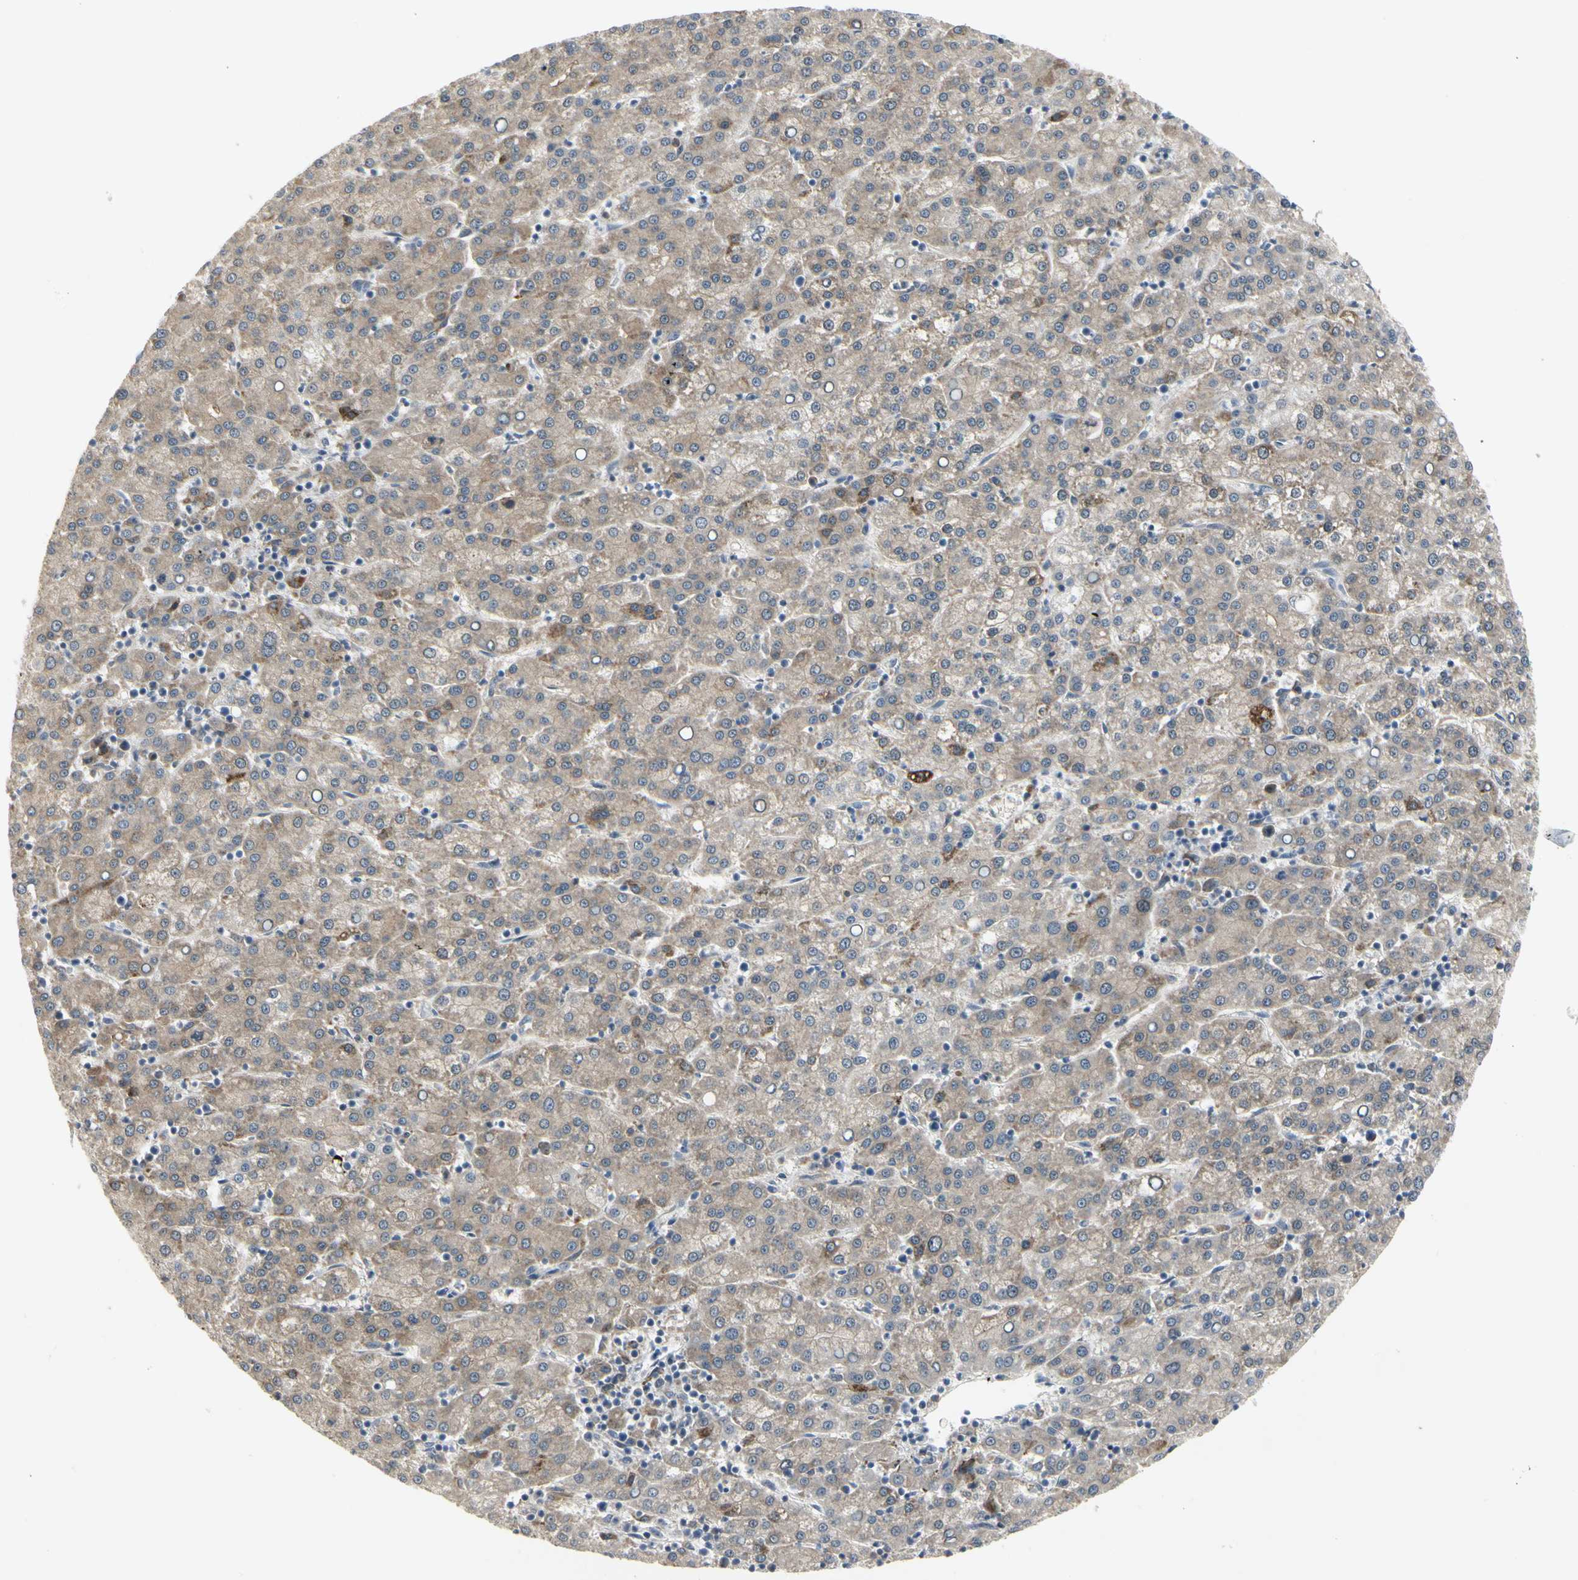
{"staining": {"intensity": "weak", "quantity": ">75%", "location": "cytoplasmic/membranous"}, "tissue": "liver cancer", "cell_type": "Tumor cells", "image_type": "cancer", "snomed": [{"axis": "morphology", "description": "Carcinoma, Hepatocellular, NOS"}, {"axis": "topography", "description": "Liver"}], "caption": "Hepatocellular carcinoma (liver) was stained to show a protein in brown. There is low levels of weak cytoplasmic/membranous staining in approximately >75% of tumor cells. Immunohistochemistry stains the protein in brown and the nuclei are stained blue.", "gene": "GRN", "patient": {"sex": "female", "age": 58}}